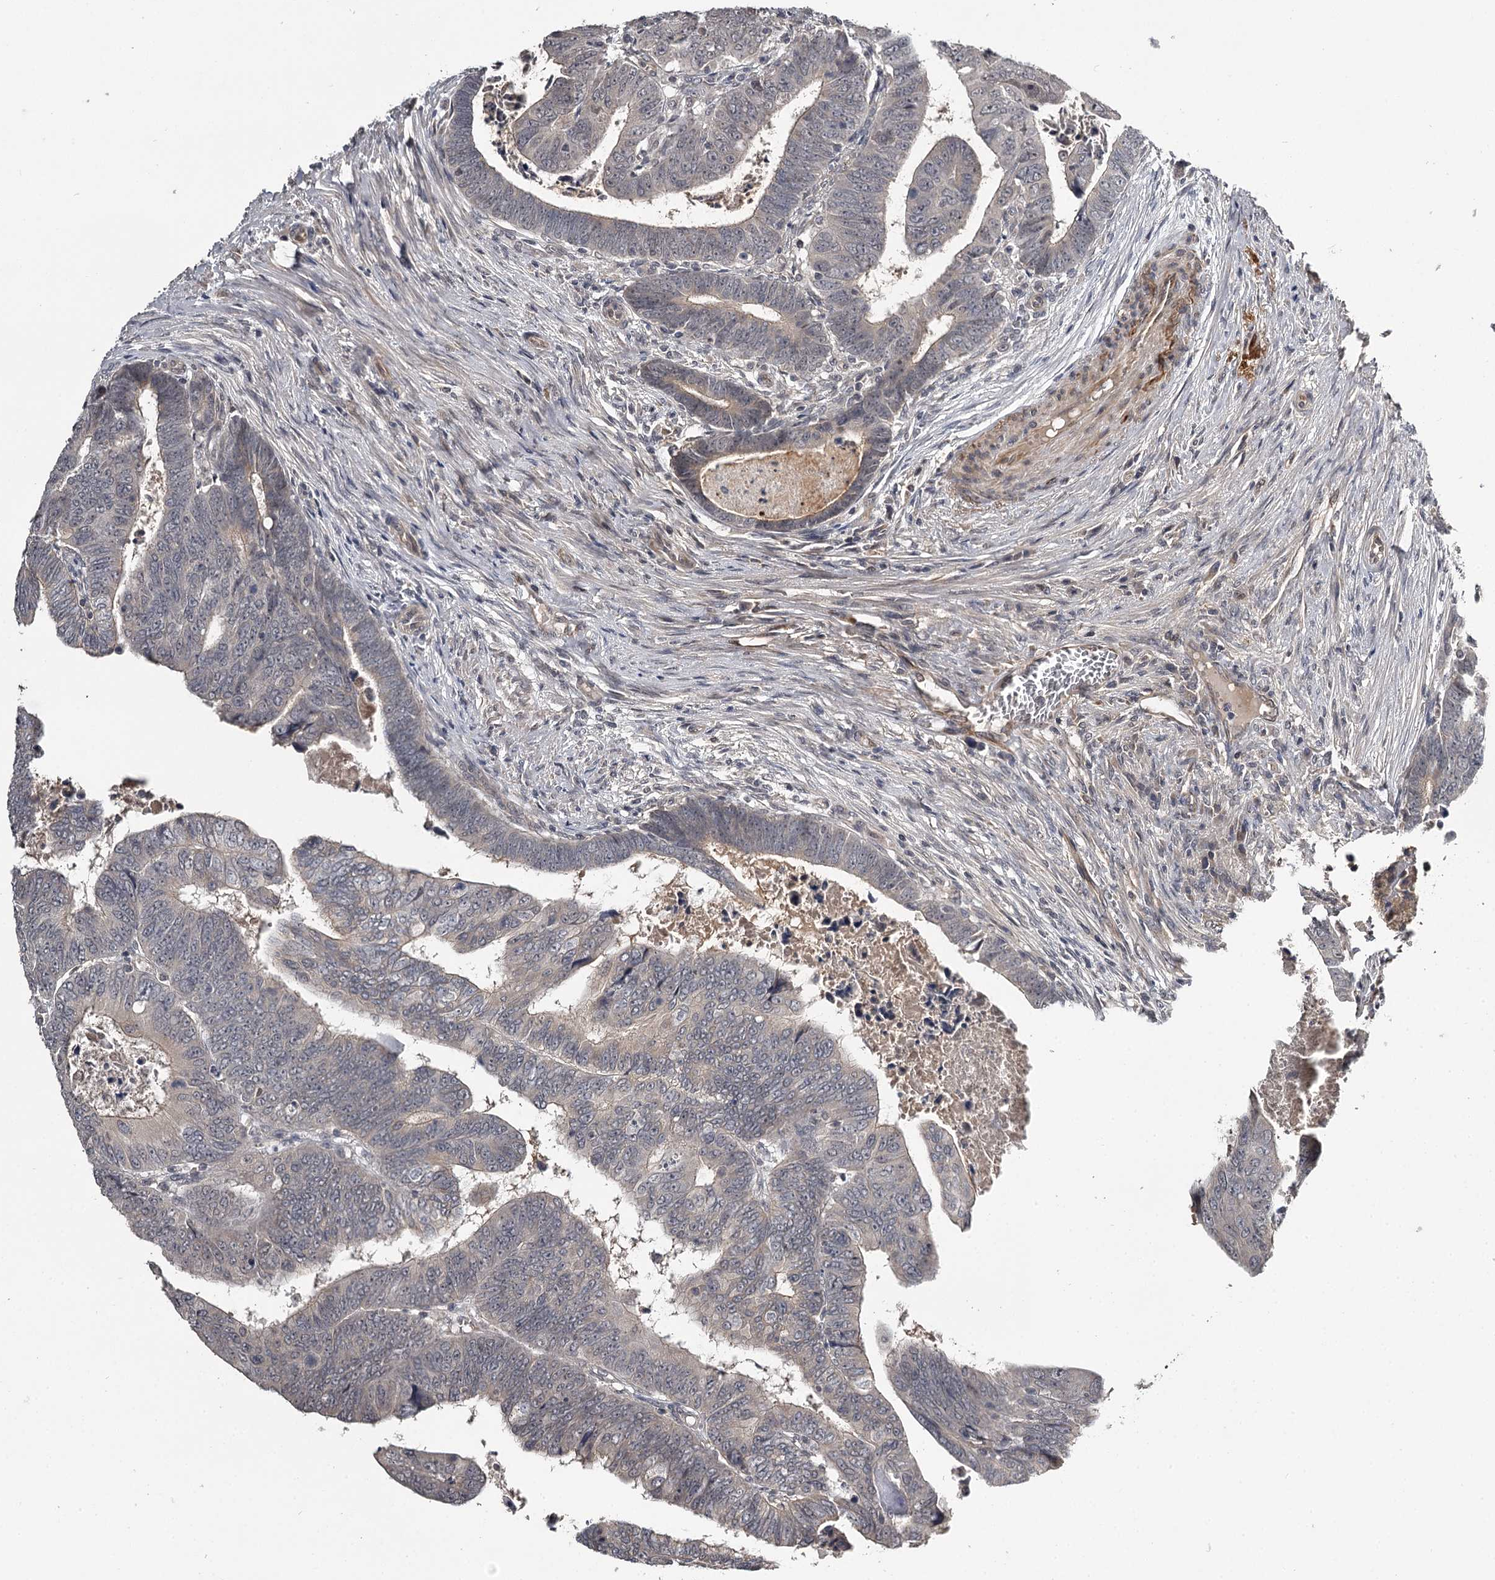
{"staining": {"intensity": "moderate", "quantity": "<25%", "location": "cytoplasmic/membranous"}, "tissue": "colorectal cancer", "cell_type": "Tumor cells", "image_type": "cancer", "snomed": [{"axis": "morphology", "description": "Normal tissue, NOS"}, {"axis": "morphology", "description": "Adenocarcinoma, NOS"}, {"axis": "topography", "description": "Rectum"}], "caption": "Adenocarcinoma (colorectal) was stained to show a protein in brown. There is low levels of moderate cytoplasmic/membranous positivity in approximately <25% of tumor cells.", "gene": "CWF19L2", "patient": {"sex": "female", "age": 65}}